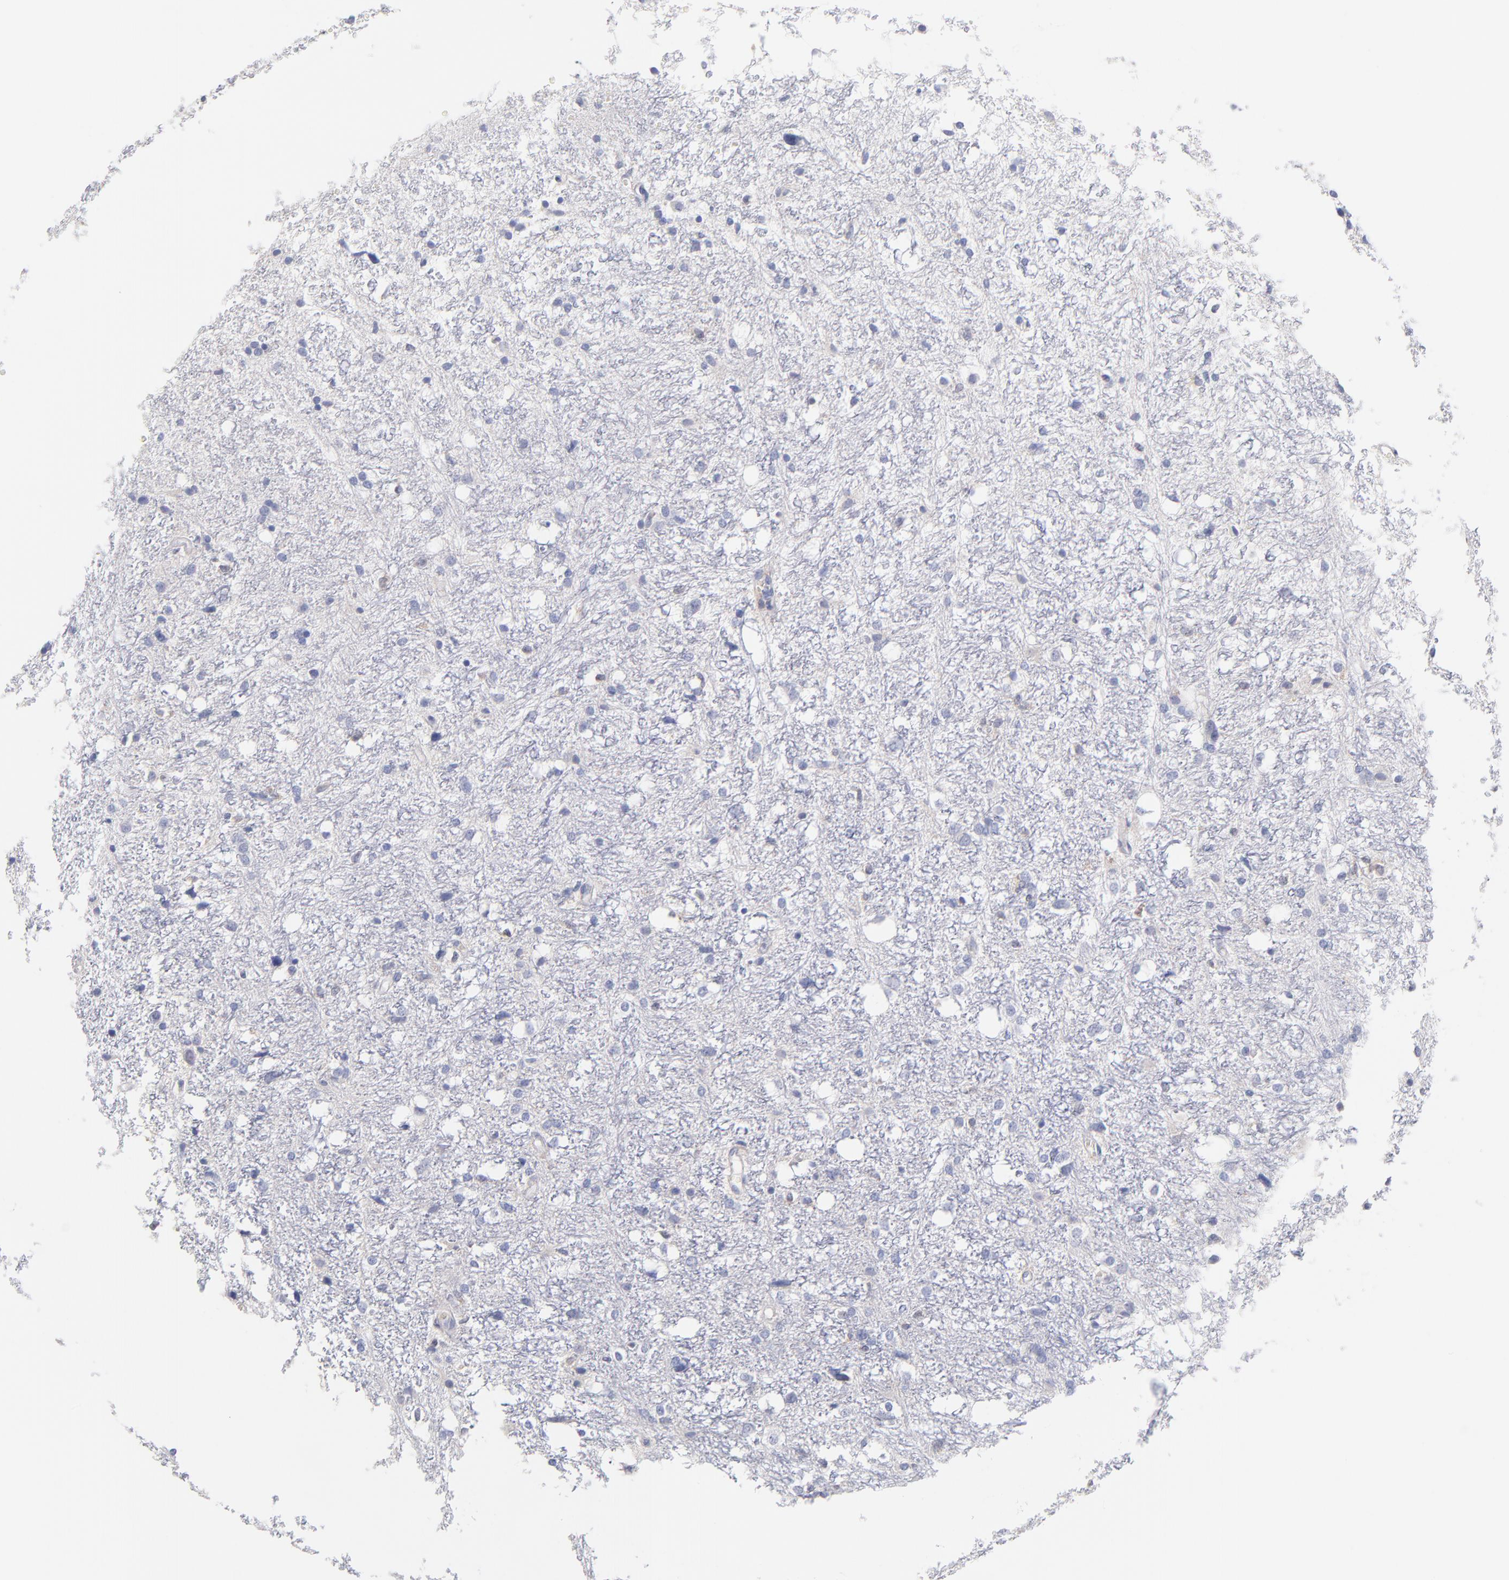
{"staining": {"intensity": "negative", "quantity": "none", "location": "none"}, "tissue": "glioma", "cell_type": "Tumor cells", "image_type": "cancer", "snomed": [{"axis": "morphology", "description": "Glioma, malignant, High grade"}, {"axis": "topography", "description": "Brain"}], "caption": "This micrograph is of high-grade glioma (malignant) stained with immunohistochemistry to label a protein in brown with the nuclei are counter-stained blue. There is no staining in tumor cells. (IHC, brightfield microscopy, high magnification).", "gene": "BID", "patient": {"sex": "female", "age": 59}}